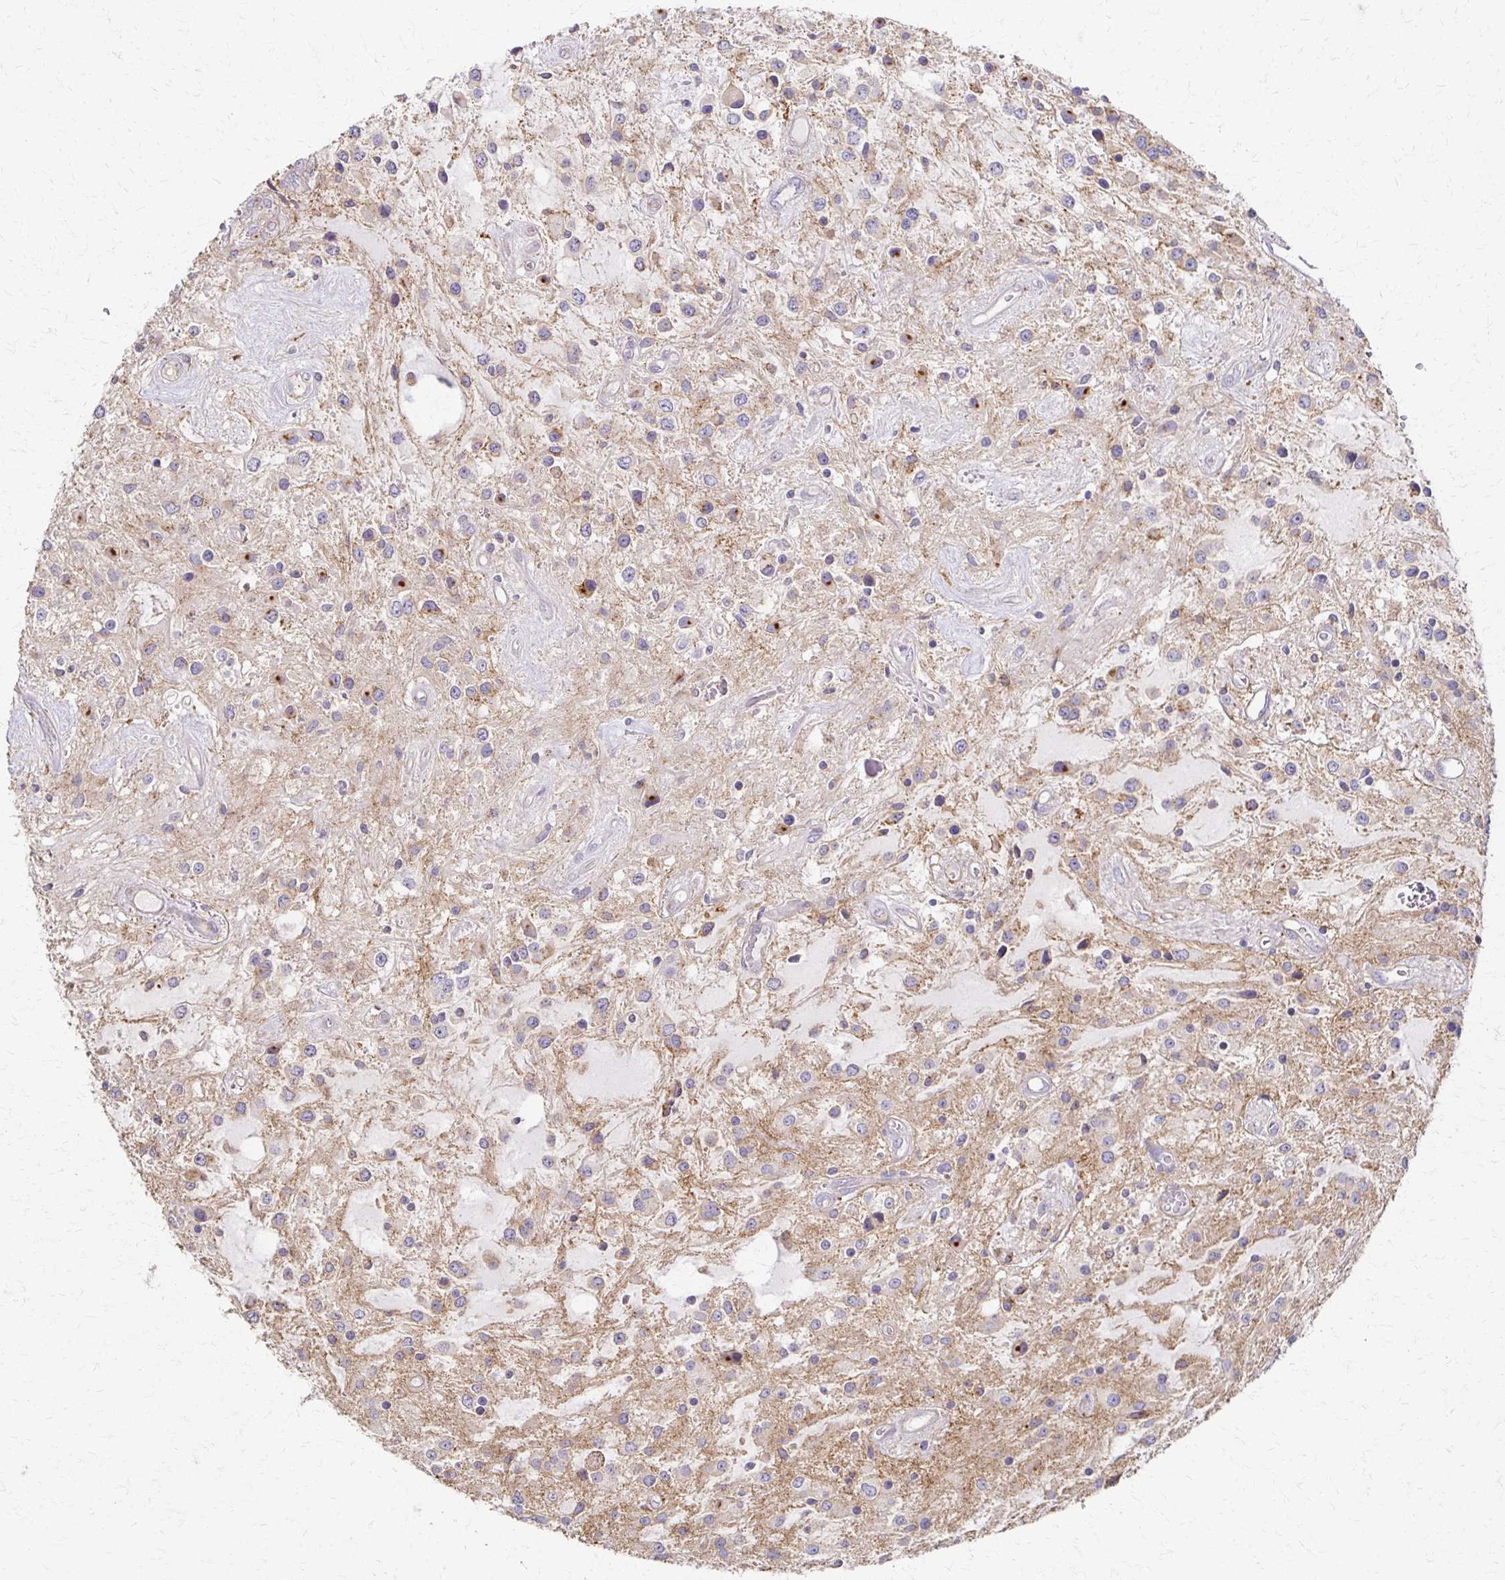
{"staining": {"intensity": "weak", "quantity": "25%-75%", "location": "cytoplasmic/membranous"}, "tissue": "glioma", "cell_type": "Tumor cells", "image_type": "cancer", "snomed": [{"axis": "morphology", "description": "Glioma, malignant, Low grade"}, {"axis": "topography", "description": "Cerebellum"}], "caption": "Immunohistochemistry (IHC) of glioma shows low levels of weak cytoplasmic/membranous expression in approximately 25%-75% of tumor cells.", "gene": "C1QTNF7", "patient": {"sex": "female", "age": 14}}